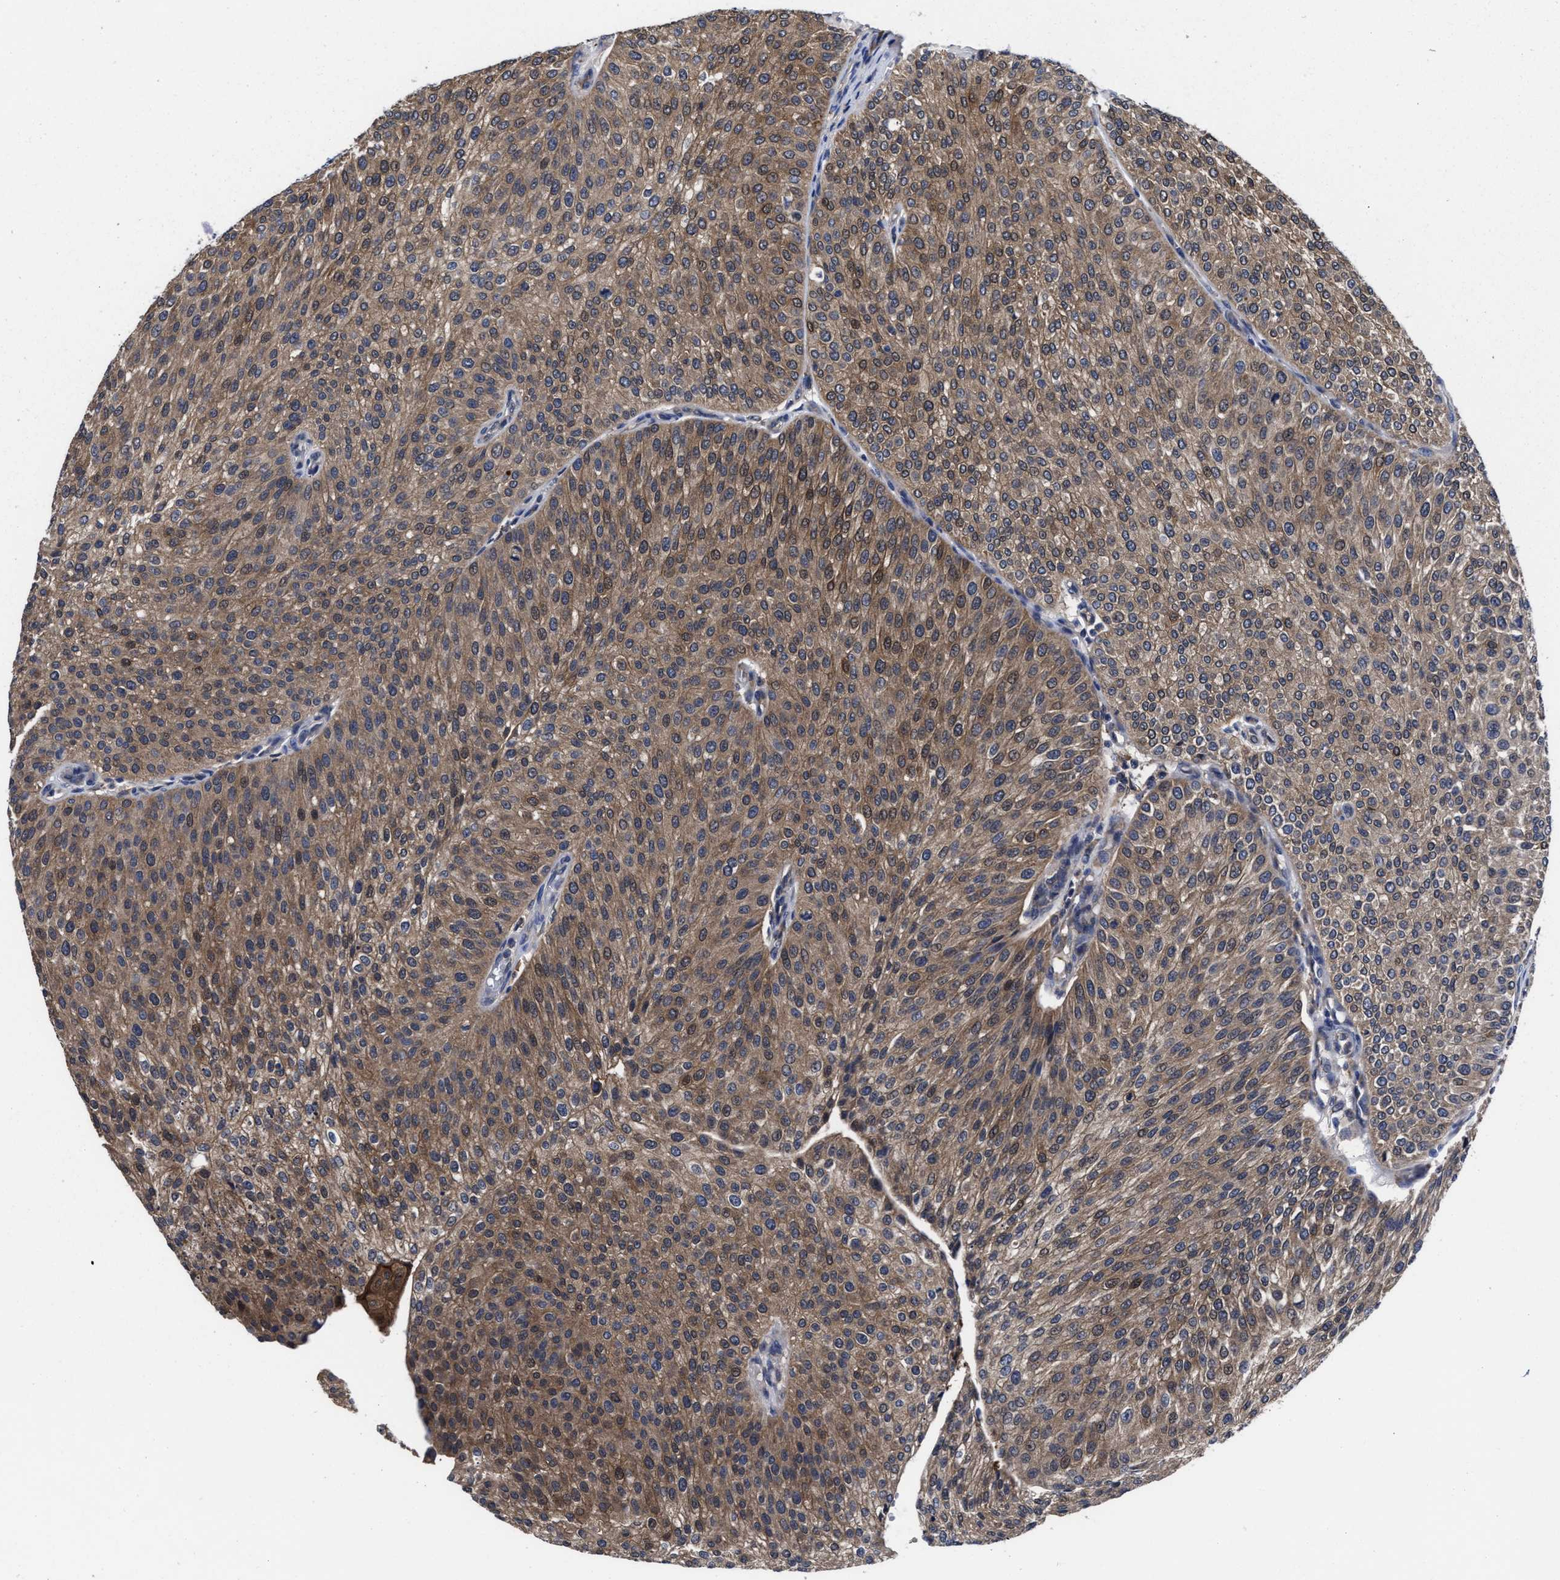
{"staining": {"intensity": "moderate", "quantity": ">75%", "location": "cytoplasmic/membranous"}, "tissue": "urothelial cancer", "cell_type": "Tumor cells", "image_type": "cancer", "snomed": [{"axis": "morphology", "description": "Urothelial carcinoma, Low grade"}, {"axis": "topography", "description": "Smooth muscle"}, {"axis": "topography", "description": "Urinary bladder"}], "caption": "Immunohistochemistry staining of urothelial cancer, which displays medium levels of moderate cytoplasmic/membranous staining in approximately >75% of tumor cells indicating moderate cytoplasmic/membranous protein expression. The staining was performed using DAB (brown) for protein detection and nuclei were counterstained in hematoxylin (blue).", "gene": "TXNDC17", "patient": {"sex": "male", "age": 60}}